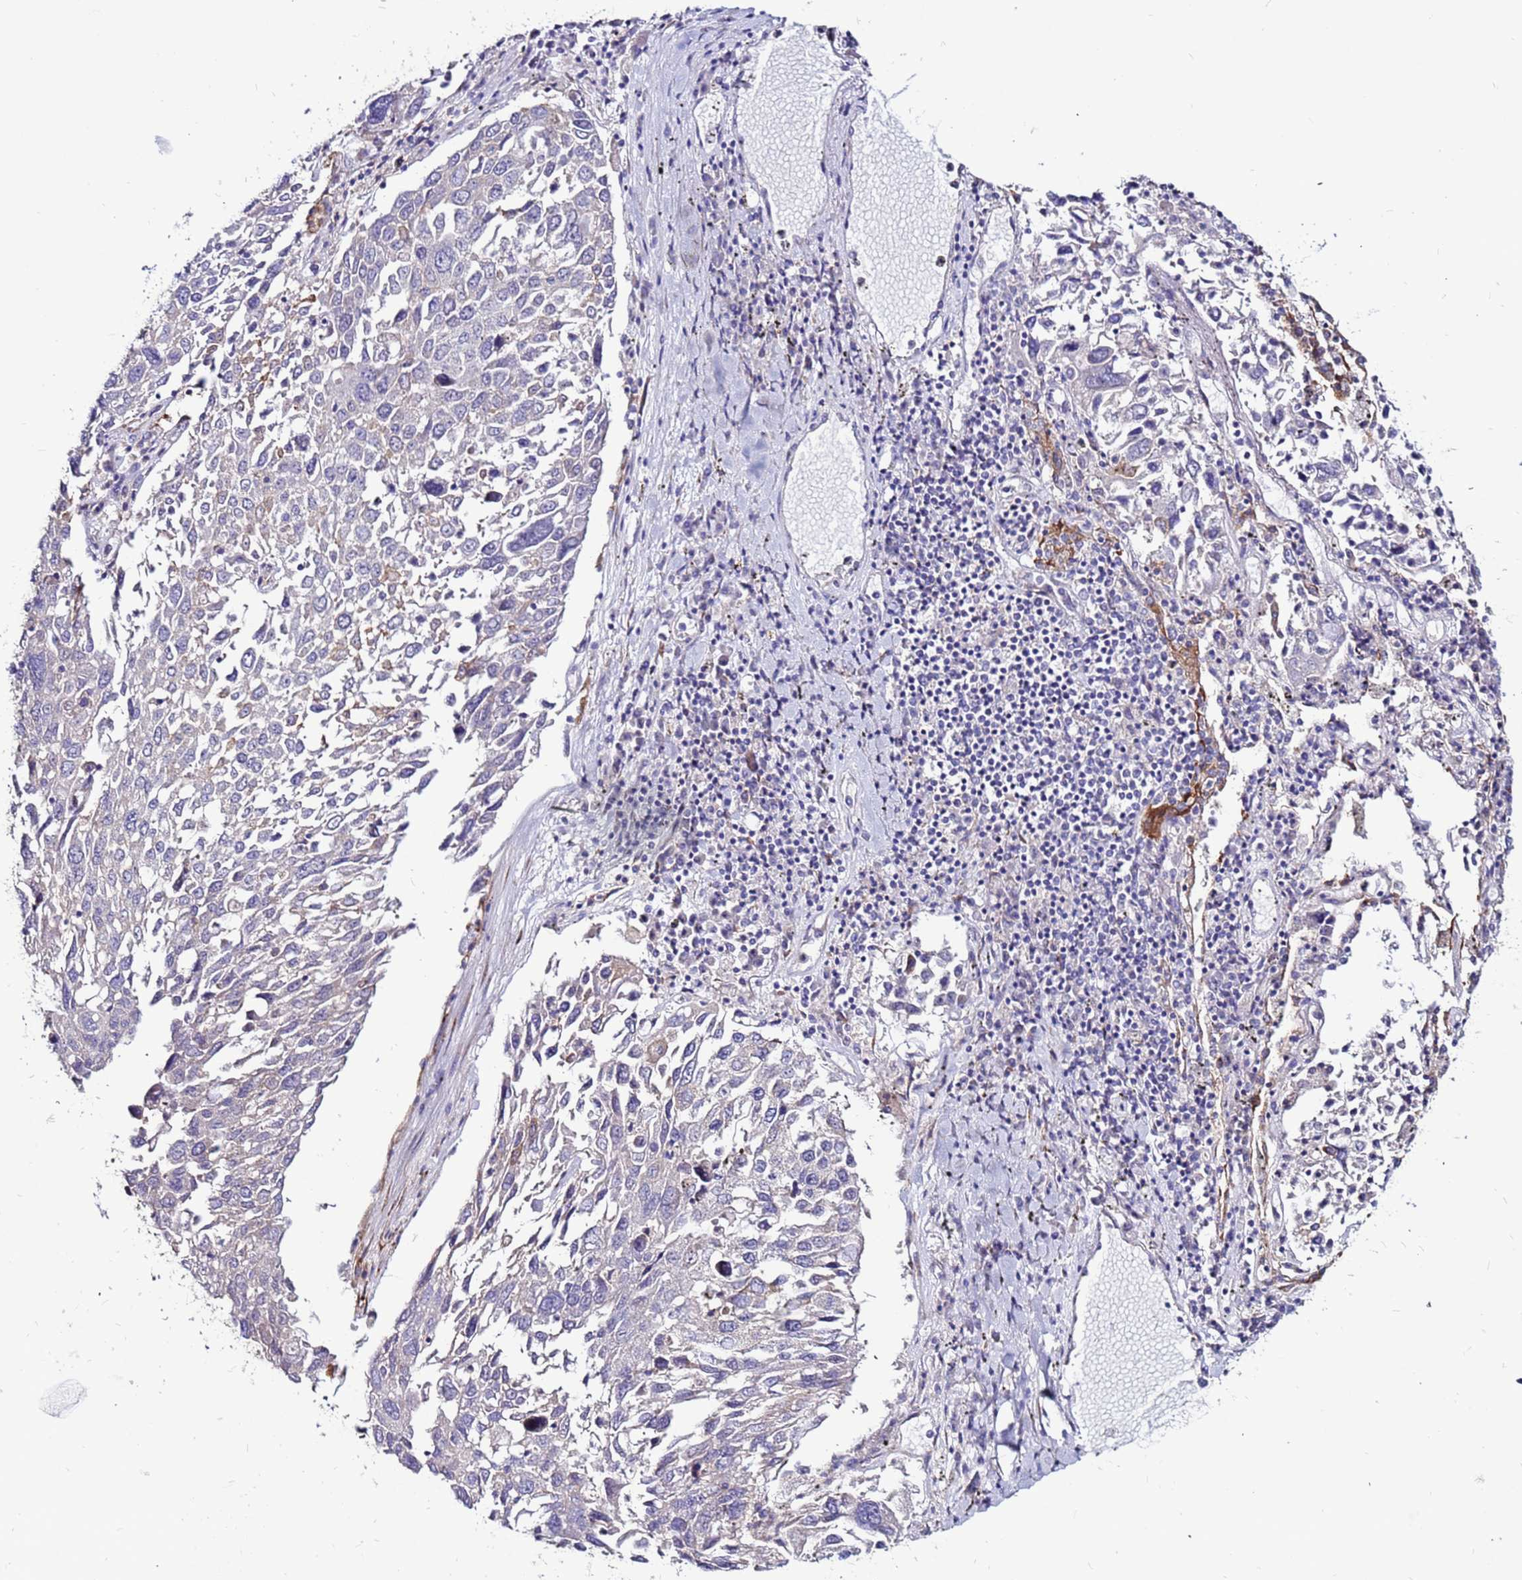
{"staining": {"intensity": "negative", "quantity": "none", "location": "none"}, "tissue": "lung cancer", "cell_type": "Tumor cells", "image_type": "cancer", "snomed": [{"axis": "morphology", "description": "Squamous cell carcinoma, NOS"}, {"axis": "topography", "description": "Lung"}], "caption": "Human squamous cell carcinoma (lung) stained for a protein using immunohistochemistry (IHC) displays no expression in tumor cells.", "gene": "SLC44A3", "patient": {"sex": "male", "age": 65}}